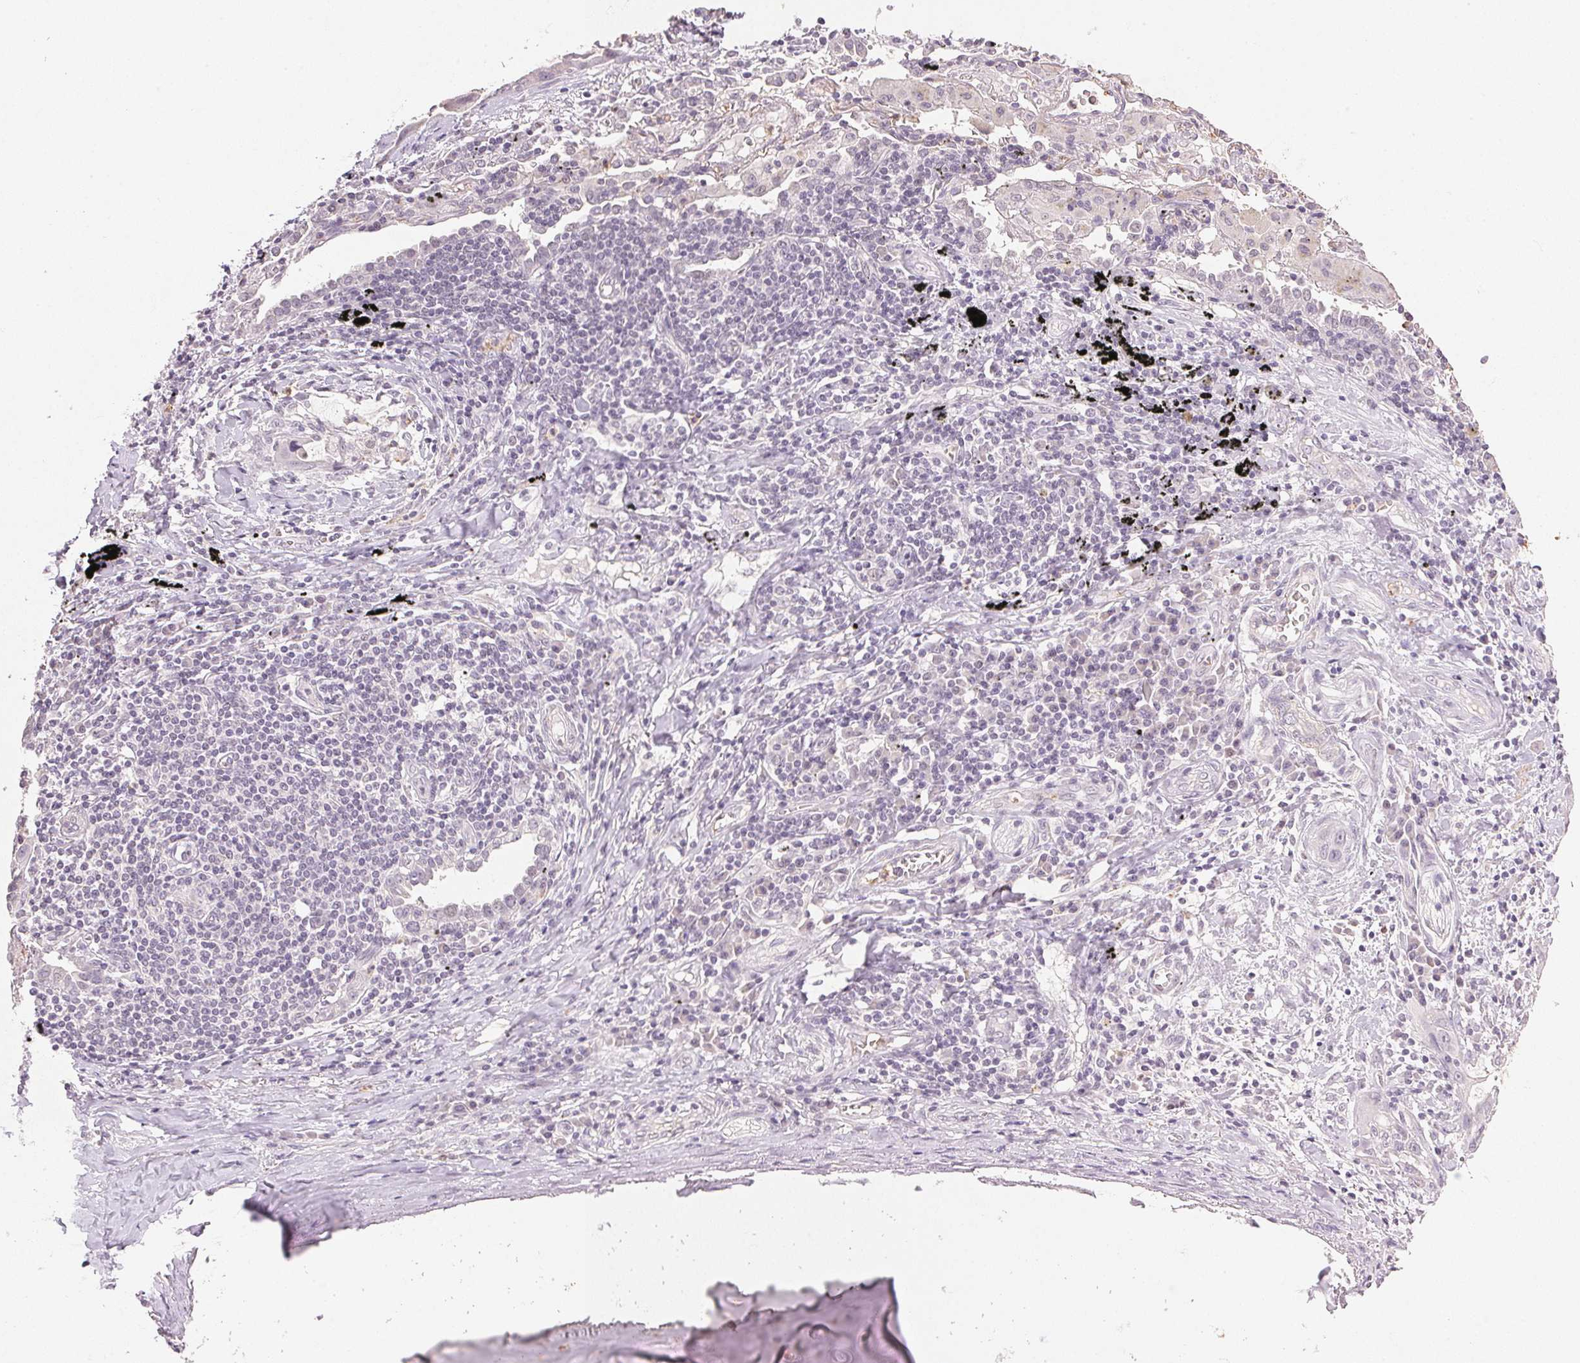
{"staining": {"intensity": "negative", "quantity": "none", "location": "none"}, "tissue": "lung cancer", "cell_type": "Tumor cells", "image_type": "cancer", "snomed": [{"axis": "morphology", "description": "Adenocarcinoma, NOS"}, {"axis": "topography", "description": "Lung"}], "caption": "Immunohistochemistry (IHC) of human lung adenocarcinoma demonstrates no staining in tumor cells.", "gene": "SMTN", "patient": {"sex": "male", "age": 65}}